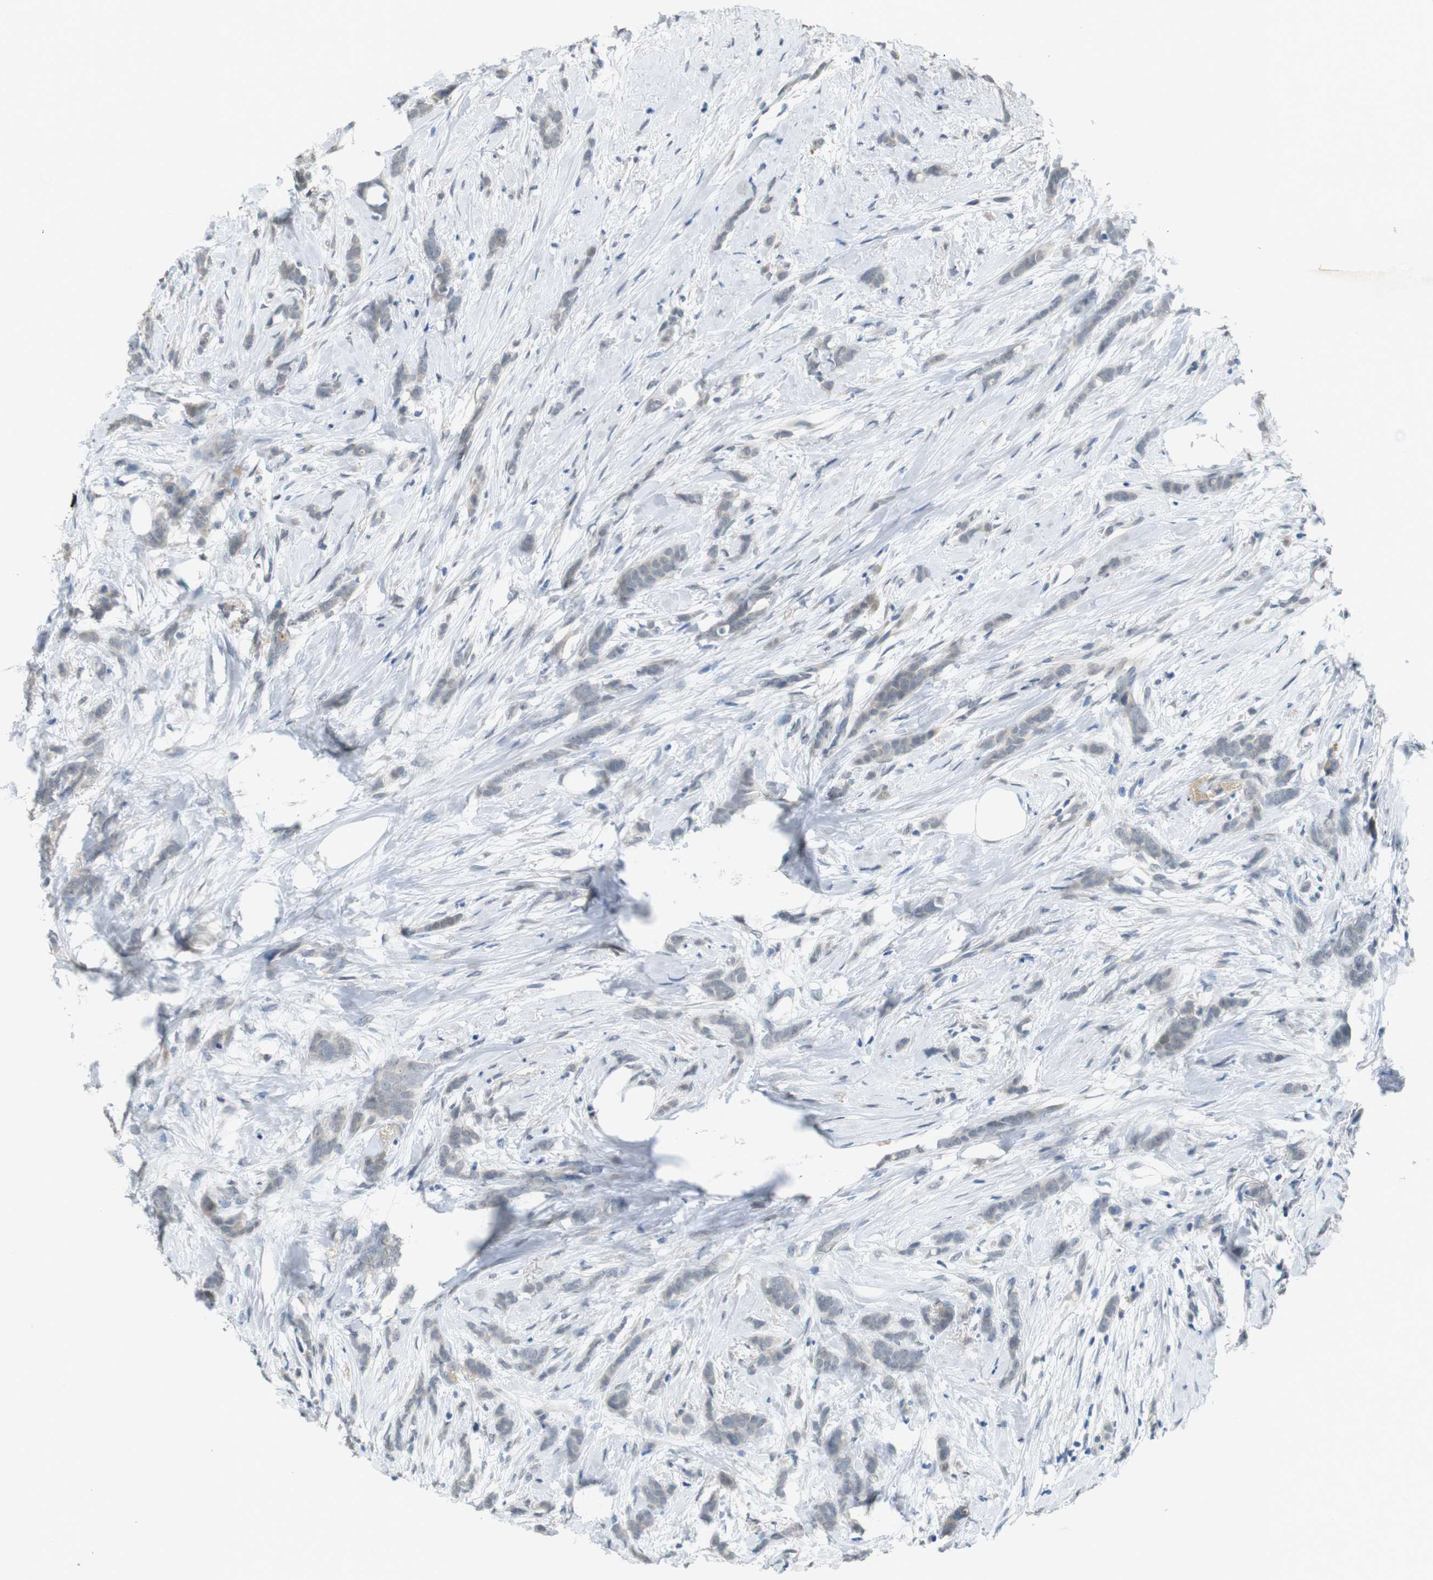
{"staining": {"intensity": "negative", "quantity": "none", "location": "none"}, "tissue": "breast cancer", "cell_type": "Tumor cells", "image_type": "cancer", "snomed": [{"axis": "morphology", "description": "Lobular carcinoma, in situ"}, {"axis": "morphology", "description": "Lobular carcinoma"}, {"axis": "topography", "description": "Breast"}], "caption": "Immunohistochemical staining of breast cancer exhibits no significant positivity in tumor cells. Nuclei are stained in blue.", "gene": "FZD10", "patient": {"sex": "female", "age": 41}}